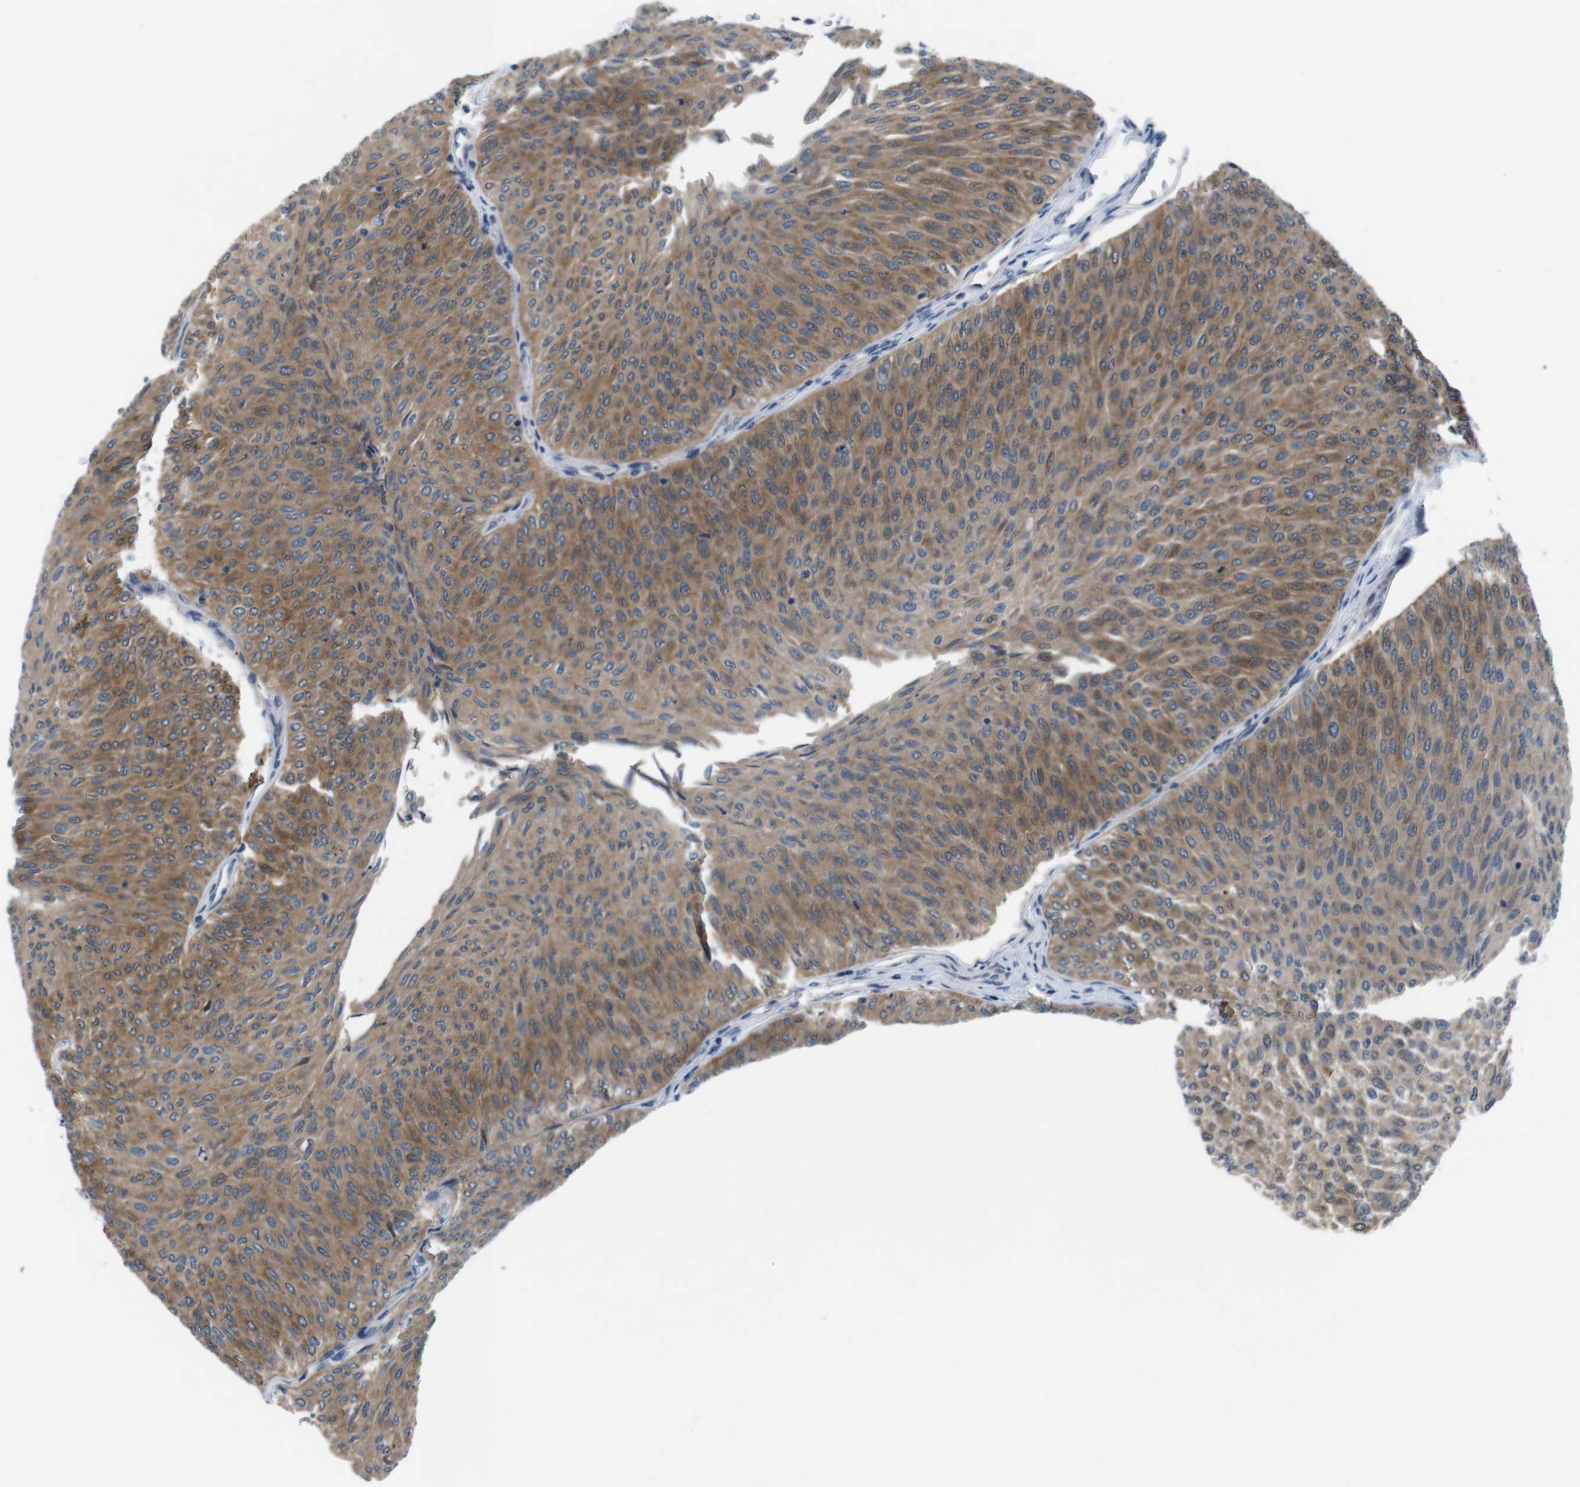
{"staining": {"intensity": "moderate", "quantity": ">75%", "location": "cytoplasmic/membranous"}, "tissue": "urothelial cancer", "cell_type": "Tumor cells", "image_type": "cancer", "snomed": [{"axis": "morphology", "description": "Urothelial carcinoma, Low grade"}, {"axis": "topography", "description": "Urinary bladder"}], "caption": "Urothelial carcinoma (low-grade) stained with DAB (3,3'-diaminobenzidine) immunohistochemistry (IHC) exhibits medium levels of moderate cytoplasmic/membranous positivity in about >75% of tumor cells.", "gene": "JAK1", "patient": {"sex": "male", "age": 78}}